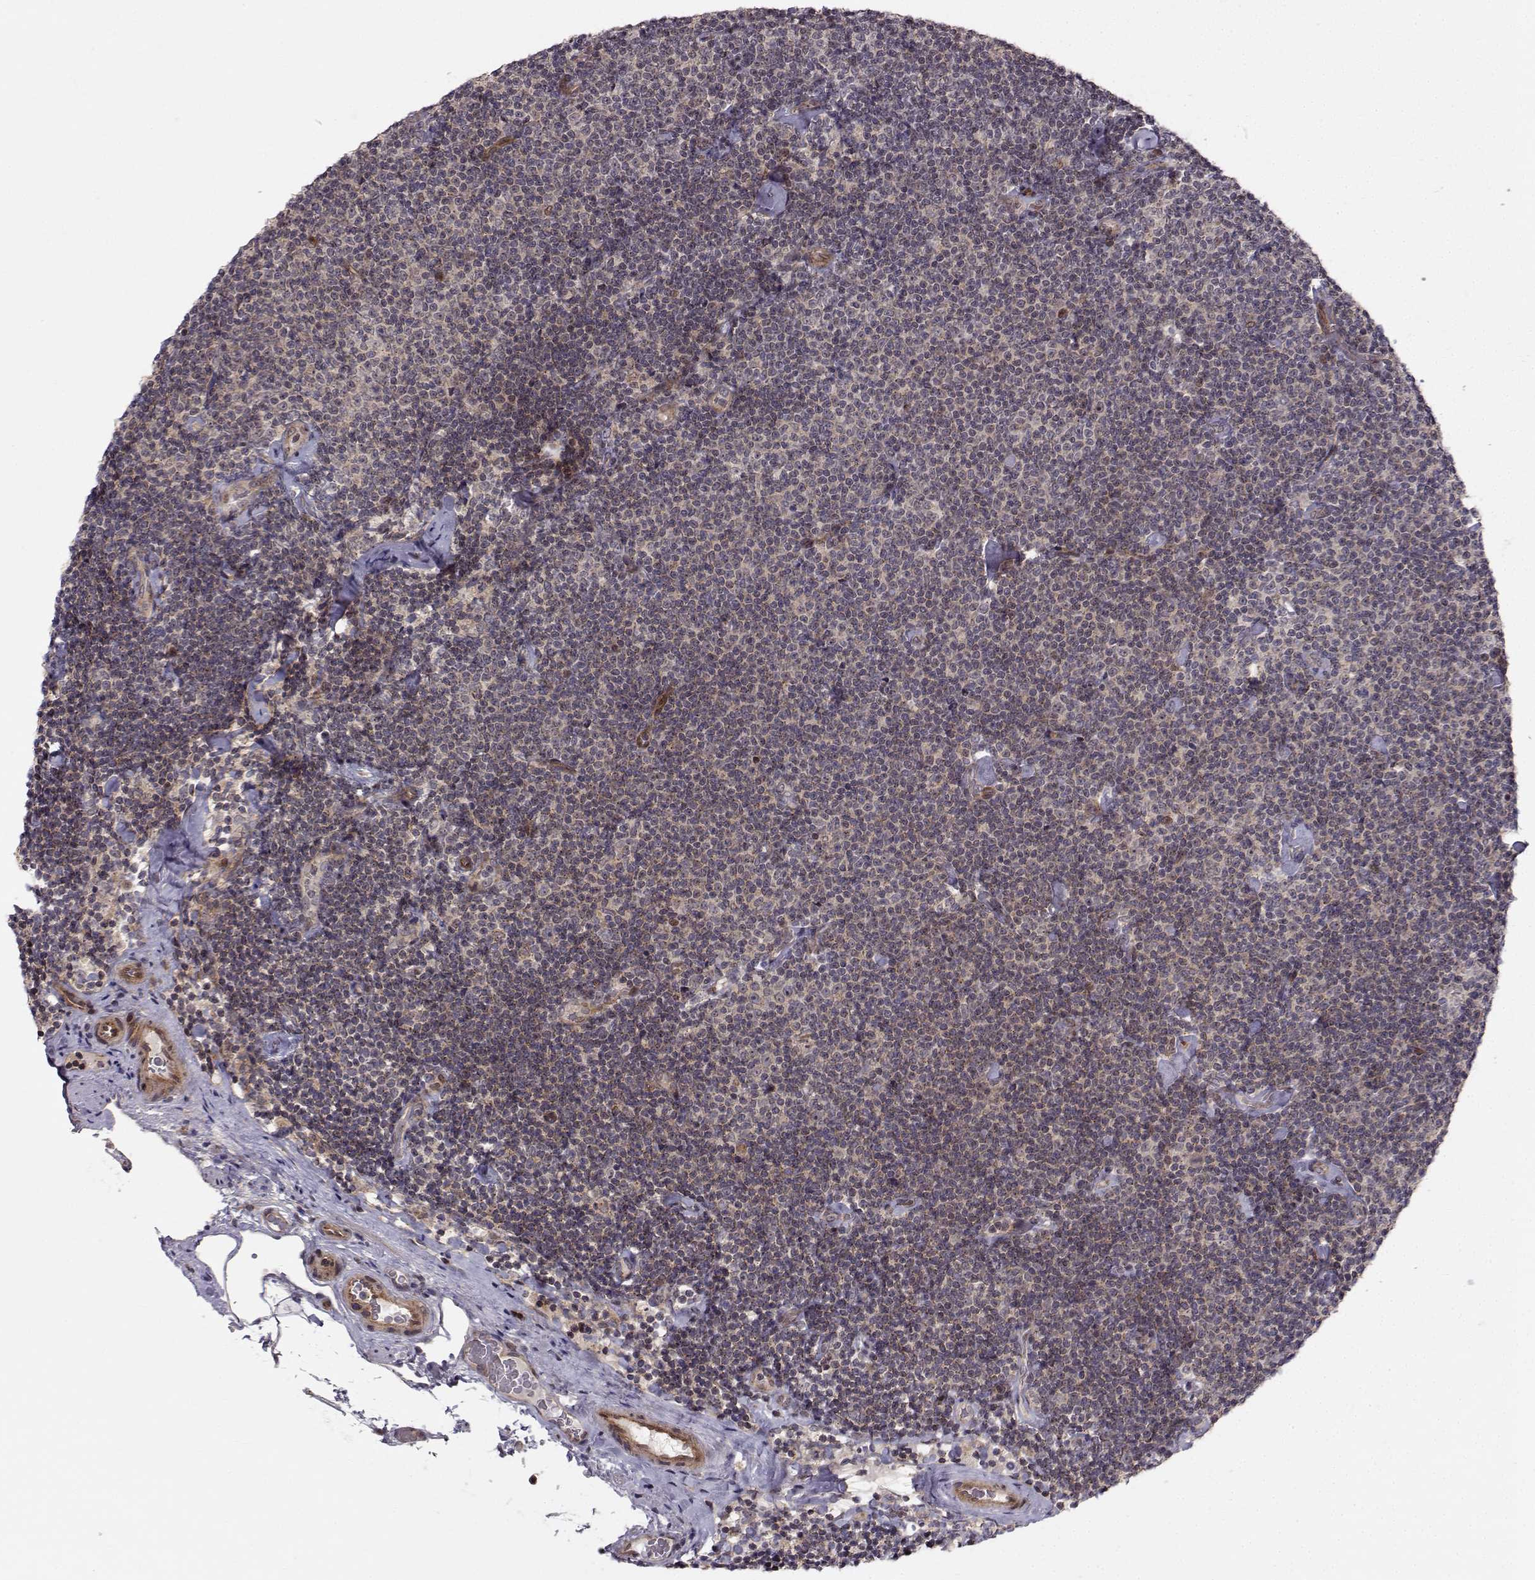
{"staining": {"intensity": "negative", "quantity": "none", "location": "none"}, "tissue": "lymphoma", "cell_type": "Tumor cells", "image_type": "cancer", "snomed": [{"axis": "morphology", "description": "Malignant lymphoma, non-Hodgkin's type, Low grade"}, {"axis": "topography", "description": "Lymph node"}], "caption": "Image shows no protein expression in tumor cells of malignant lymphoma, non-Hodgkin's type (low-grade) tissue. (DAB (3,3'-diaminobenzidine) IHC with hematoxylin counter stain).", "gene": "APC", "patient": {"sex": "male", "age": 81}}